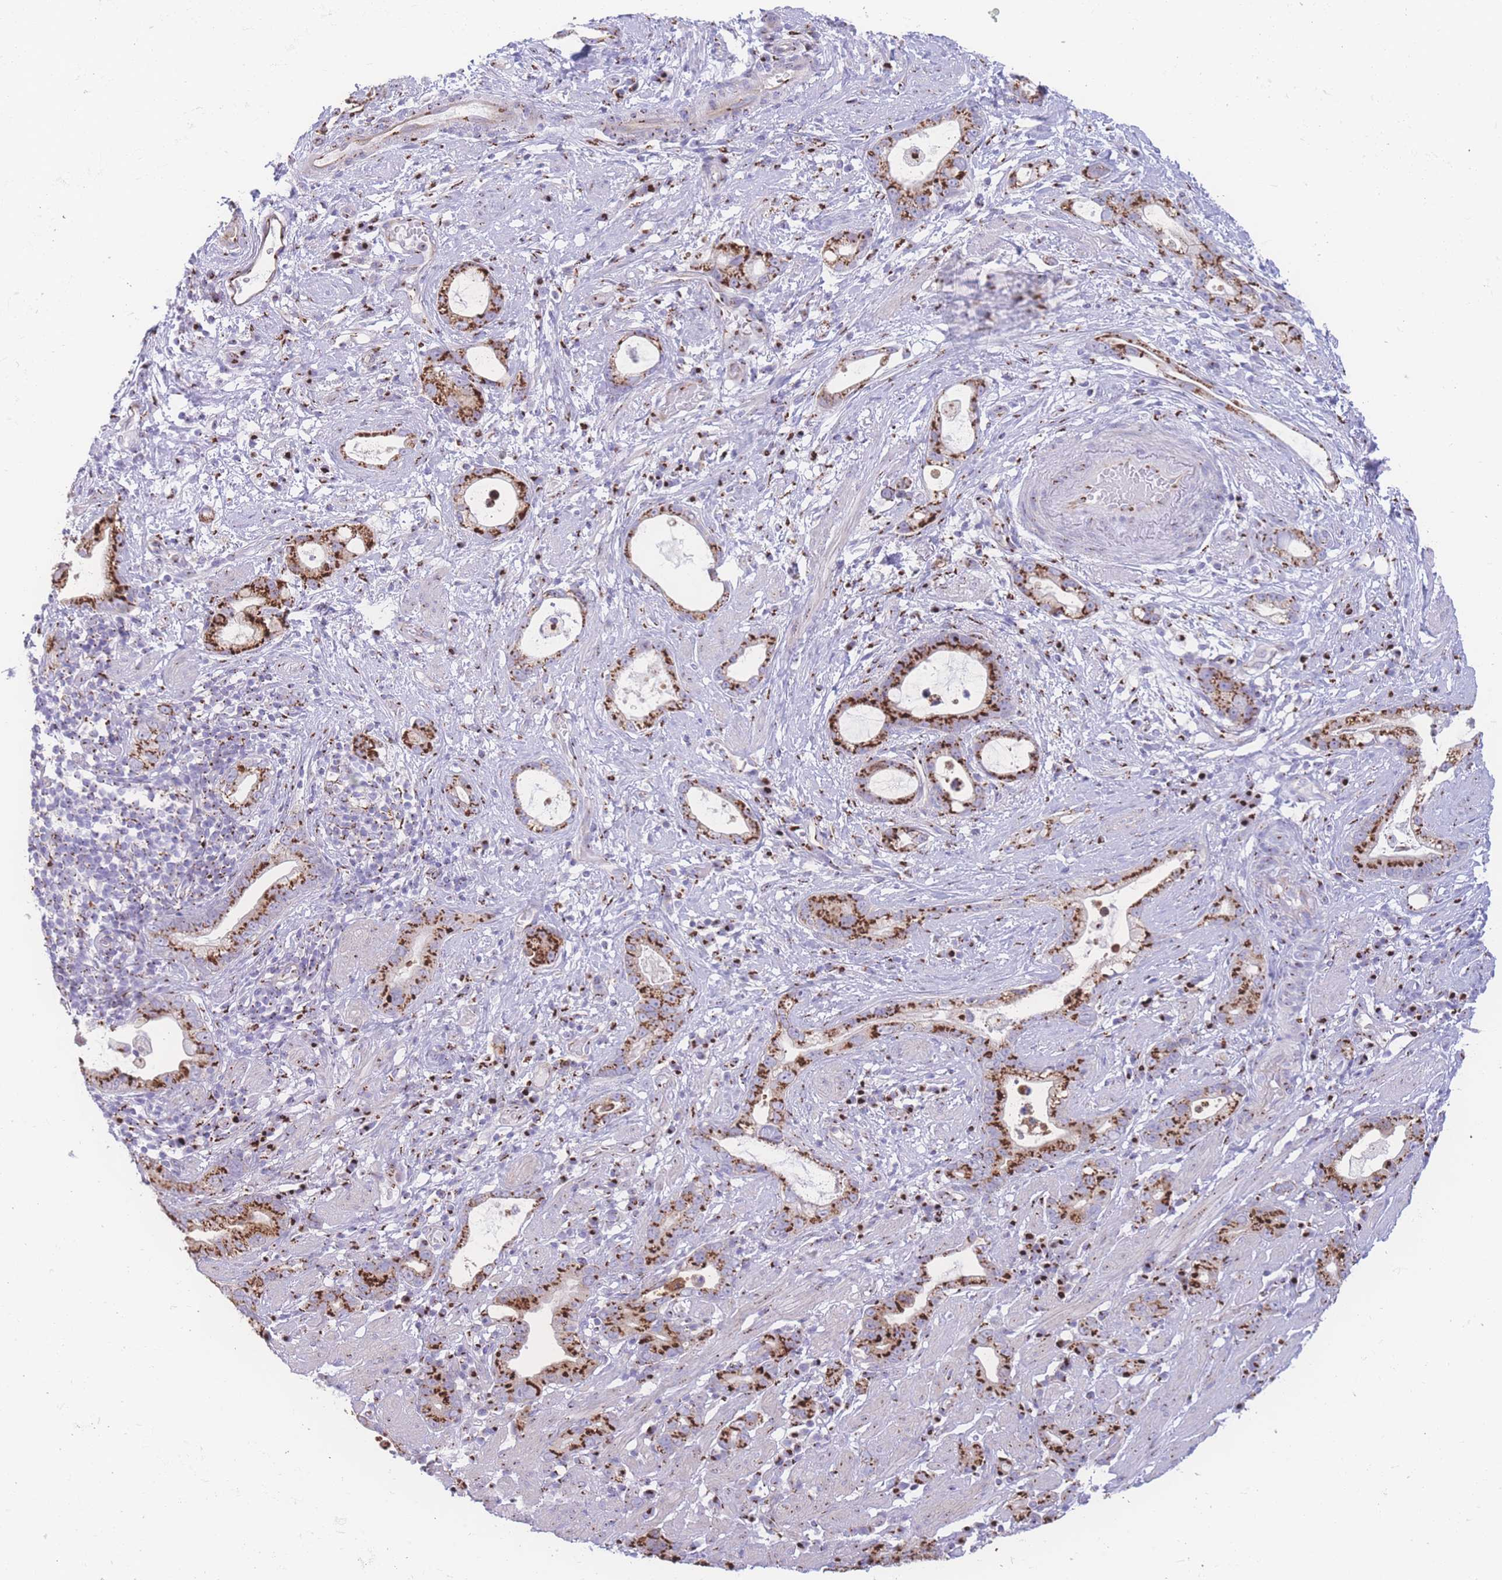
{"staining": {"intensity": "strong", "quantity": ">75%", "location": "cytoplasmic/membranous"}, "tissue": "stomach cancer", "cell_type": "Tumor cells", "image_type": "cancer", "snomed": [{"axis": "morphology", "description": "Adenocarcinoma, NOS"}, {"axis": "topography", "description": "Stomach"}], "caption": "Strong cytoplasmic/membranous protein expression is appreciated in approximately >75% of tumor cells in stomach adenocarcinoma.", "gene": "GOLM2", "patient": {"sex": "male", "age": 55}}